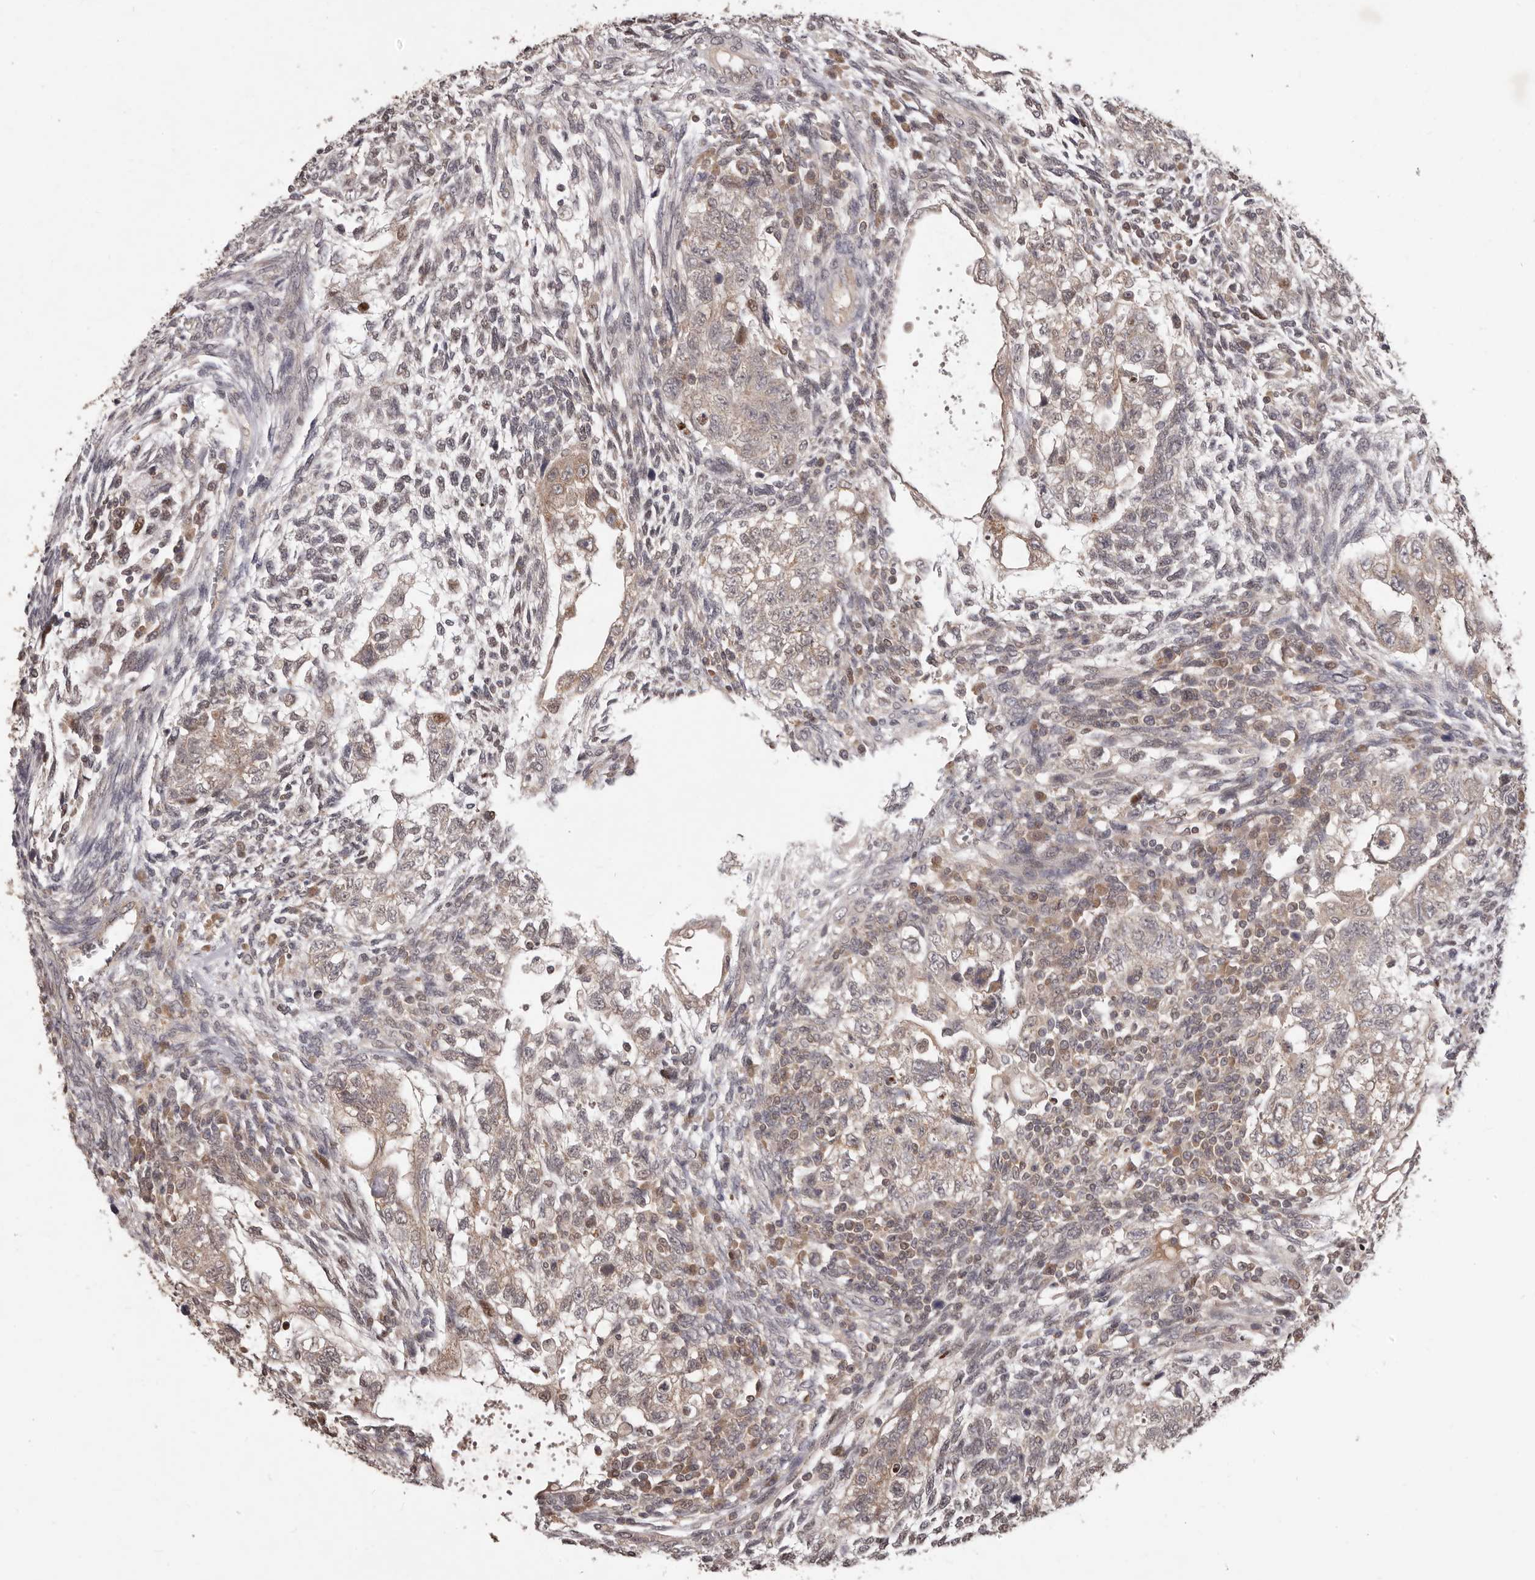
{"staining": {"intensity": "weak", "quantity": "25%-75%", "location": "cytoplasmic/membranous"}, "tissue": "testis cancer", "cell_type": "Tumor cells", "image_type": "cancer", "snomed": [{"axis": "morphology", "description": "Carcinoma, Embryonal, NOS"}, {"axis": "topography", "description": "Testis"}], "caption": "High-power microscopy captured an immunohistochemistry (IHC) image of testis embryonal carcinoma, revealing weak cytoplasmic/membranous expression in about 25%-75% of tumor cells. The staining is performed using DAB brown chromogen to label protein expression. The nuclei are counter-stained blue using hematoxylin.", "gene": "MTO1", "patient": {"sex": "male", "age": 37}}